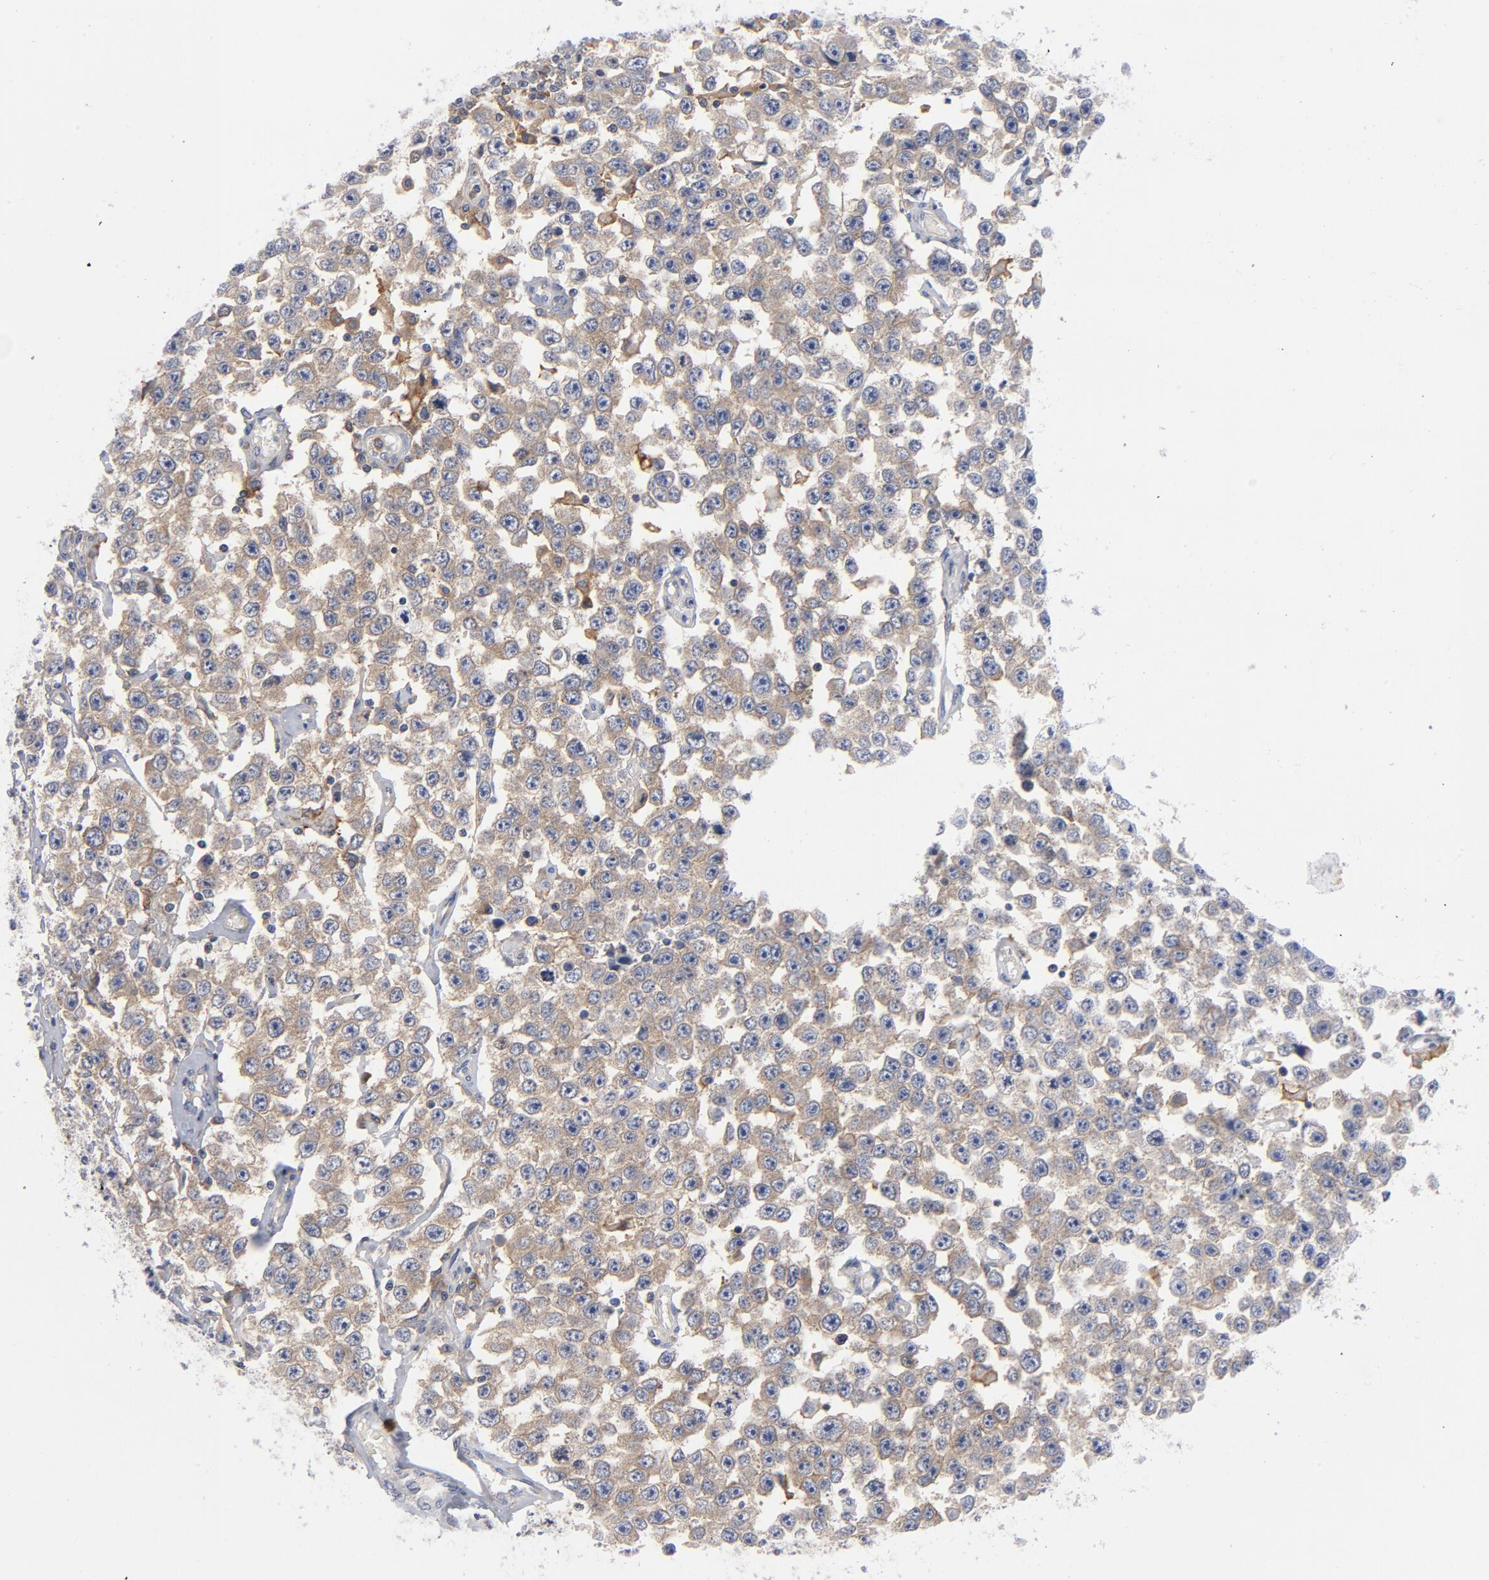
{"staining": {"intensity": "weak", "quantity": "25%-75%", "location": "cytoplasmic/membranous"}, "tissue": "testis cancer", "cell_type": "Tumor cells", "image_type": "cancer", "snomed": [{"axis": "morphology", "description": "Seminoma, NOS"}, {"axis": "topography", "description": "Testis"}], "caption": "An image of seminoma (testis) stained for a protein shows weak cytoplasmic/membranous brown staining in tumor cells. (Stains: DAB in brown, nuclei in blue, Microscopy: brightfield microscopy at high magnification).", "gene": "CD86", "patient": {"sex": "male", "age": 52}}